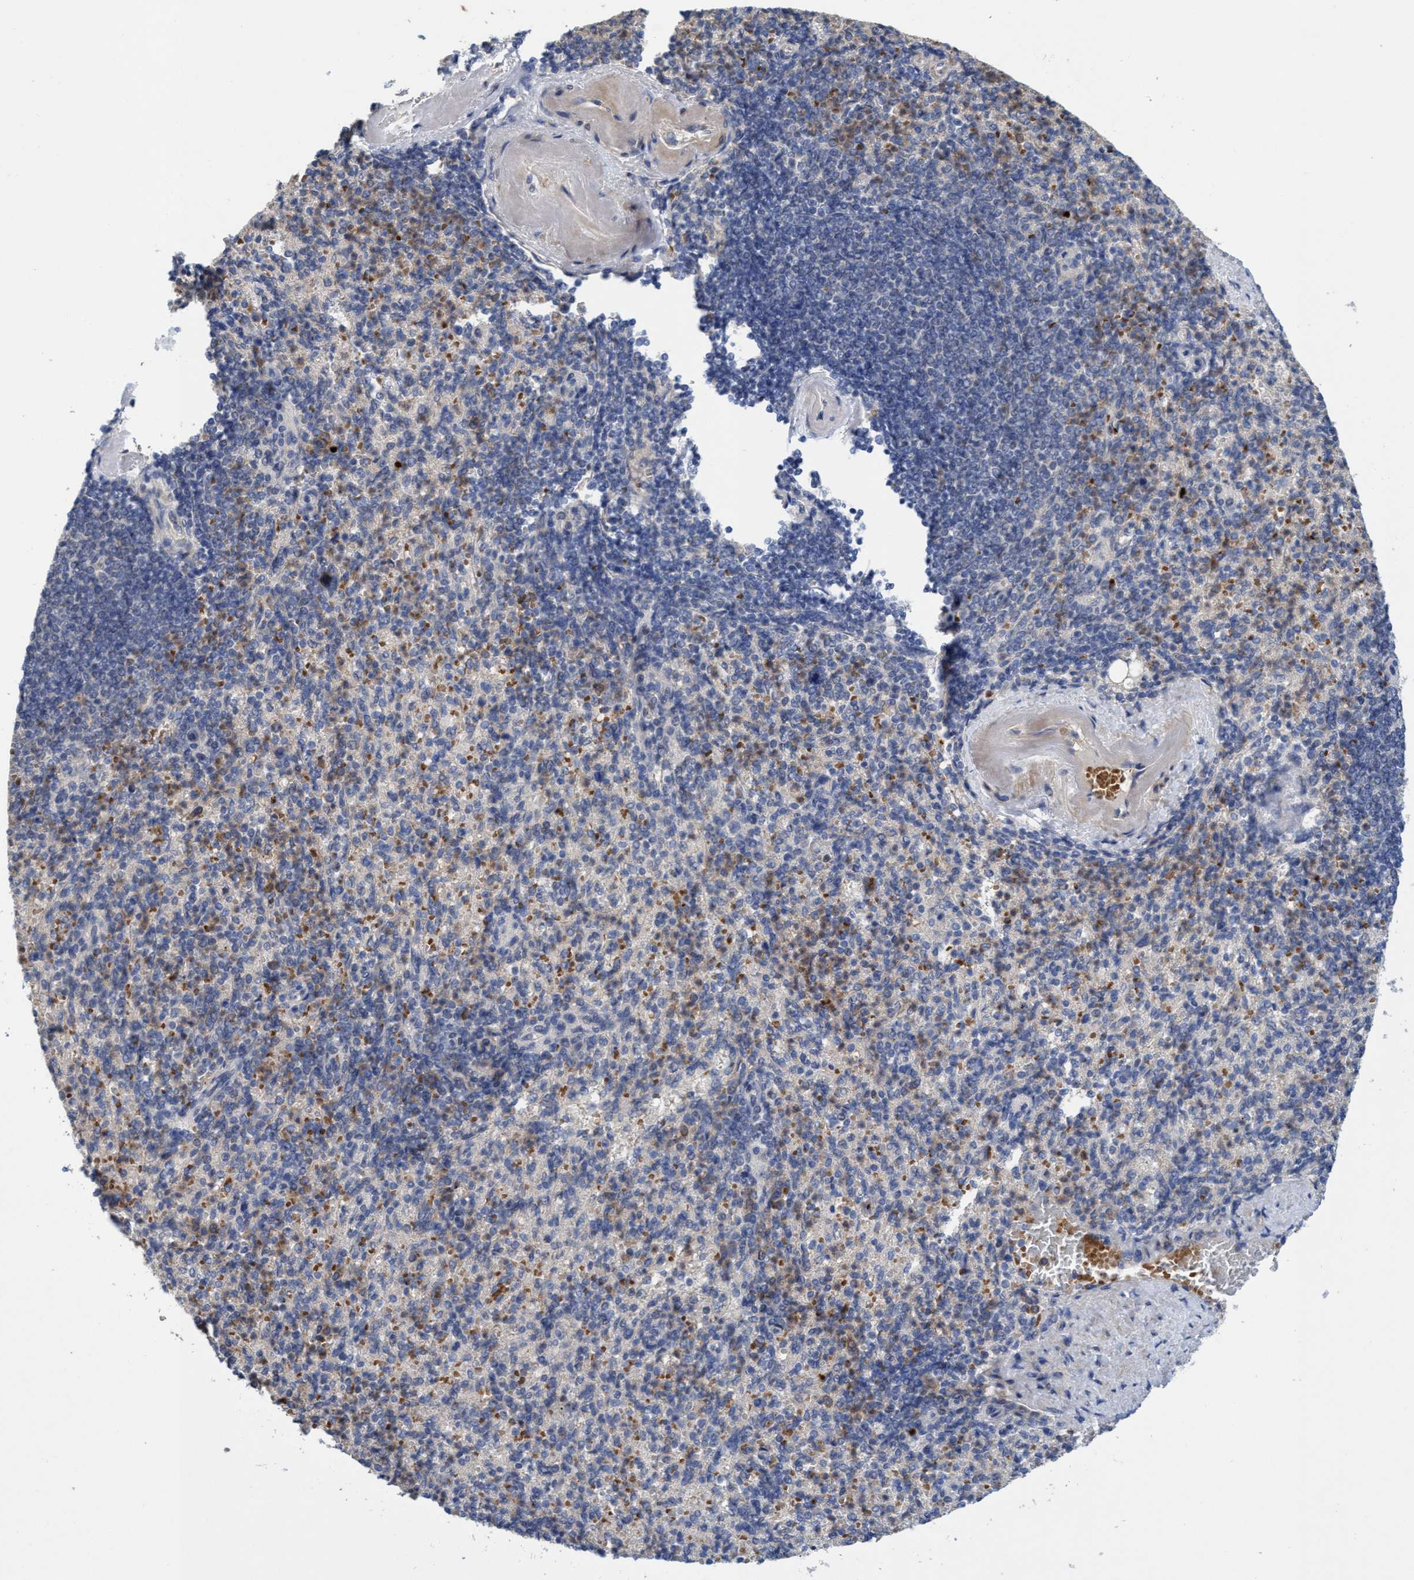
{"staining": {"intensity": "moderate", "quantity": "<25%", "location": "cytoplasmic/membranous"}, "tissue": "spleen", "cell_type": "Cells in red pulp", "image_type": "normal", "snomed": [{"axis": "morphology", "description": "Normal tissue, NOS"}, {"axis": "topography", "description": "Spleen"}], "caption": "A low amount of moderate cytoplasmic/membranous expression is seen in approximately <25% of cells in red pulp in unremarkable spleen.", "gene": "SEMA4D", "patient": {"sex": "female", "age": 74}}